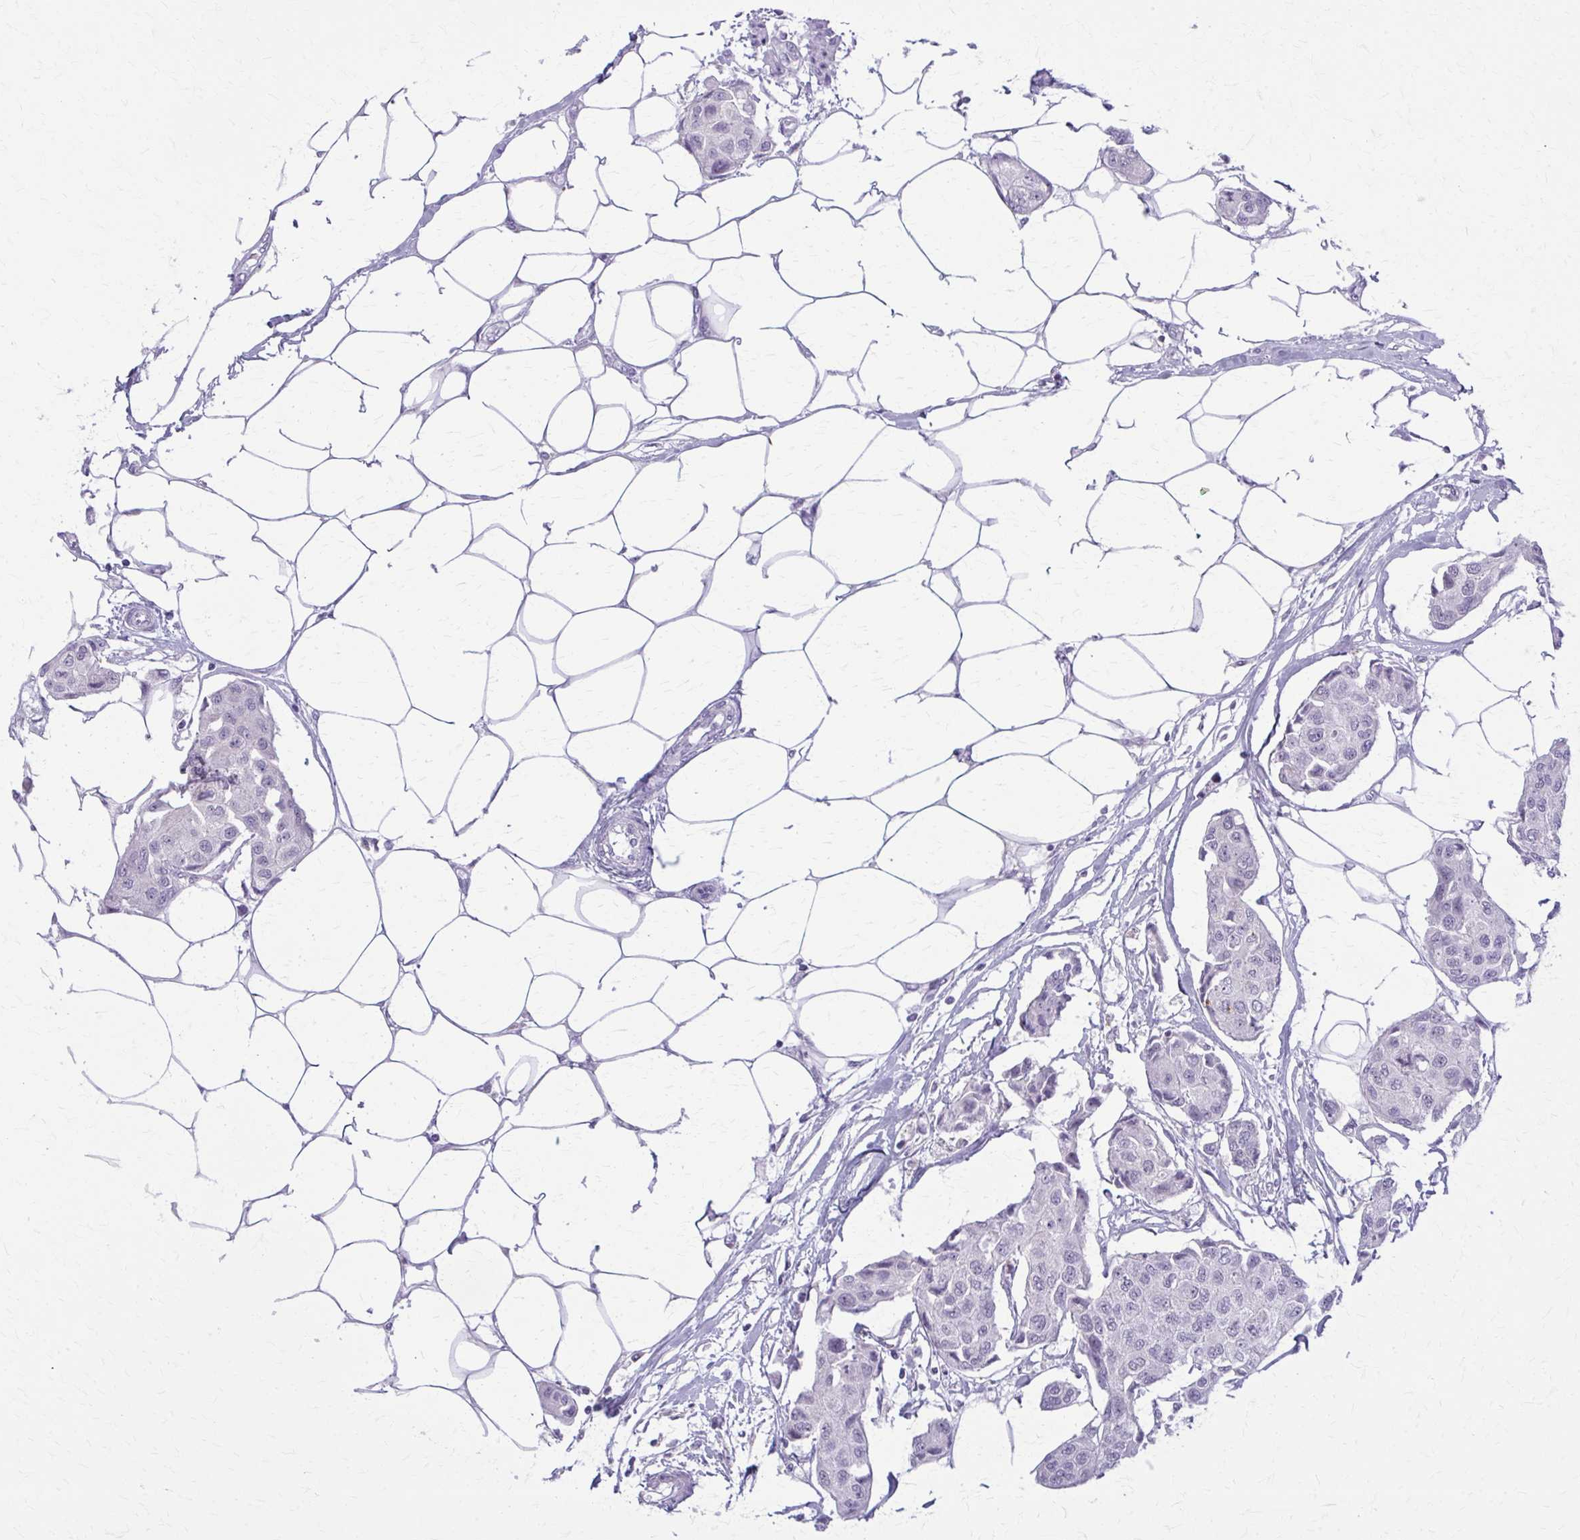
{"staining": {"intensity": "negative", "quantity": "none", "location": "none"}, "tissue": "breast cancer", "cell_type": "Tumor cells", "image_type": "cancer", "snomed": [{"axis": "morphology", "description": "Duct carcinoma"}, {"axis": "topography", "description": "Breast"}, {"axis": "topography", "description": "Lymph node"}], "caption": "This is an immunohistochemistry histopathology image of intraductal carcinoma (breast). There is no staining in tumor cells.", "gene": "CARD9", "patient": {"sex": "female", "age": 80}}